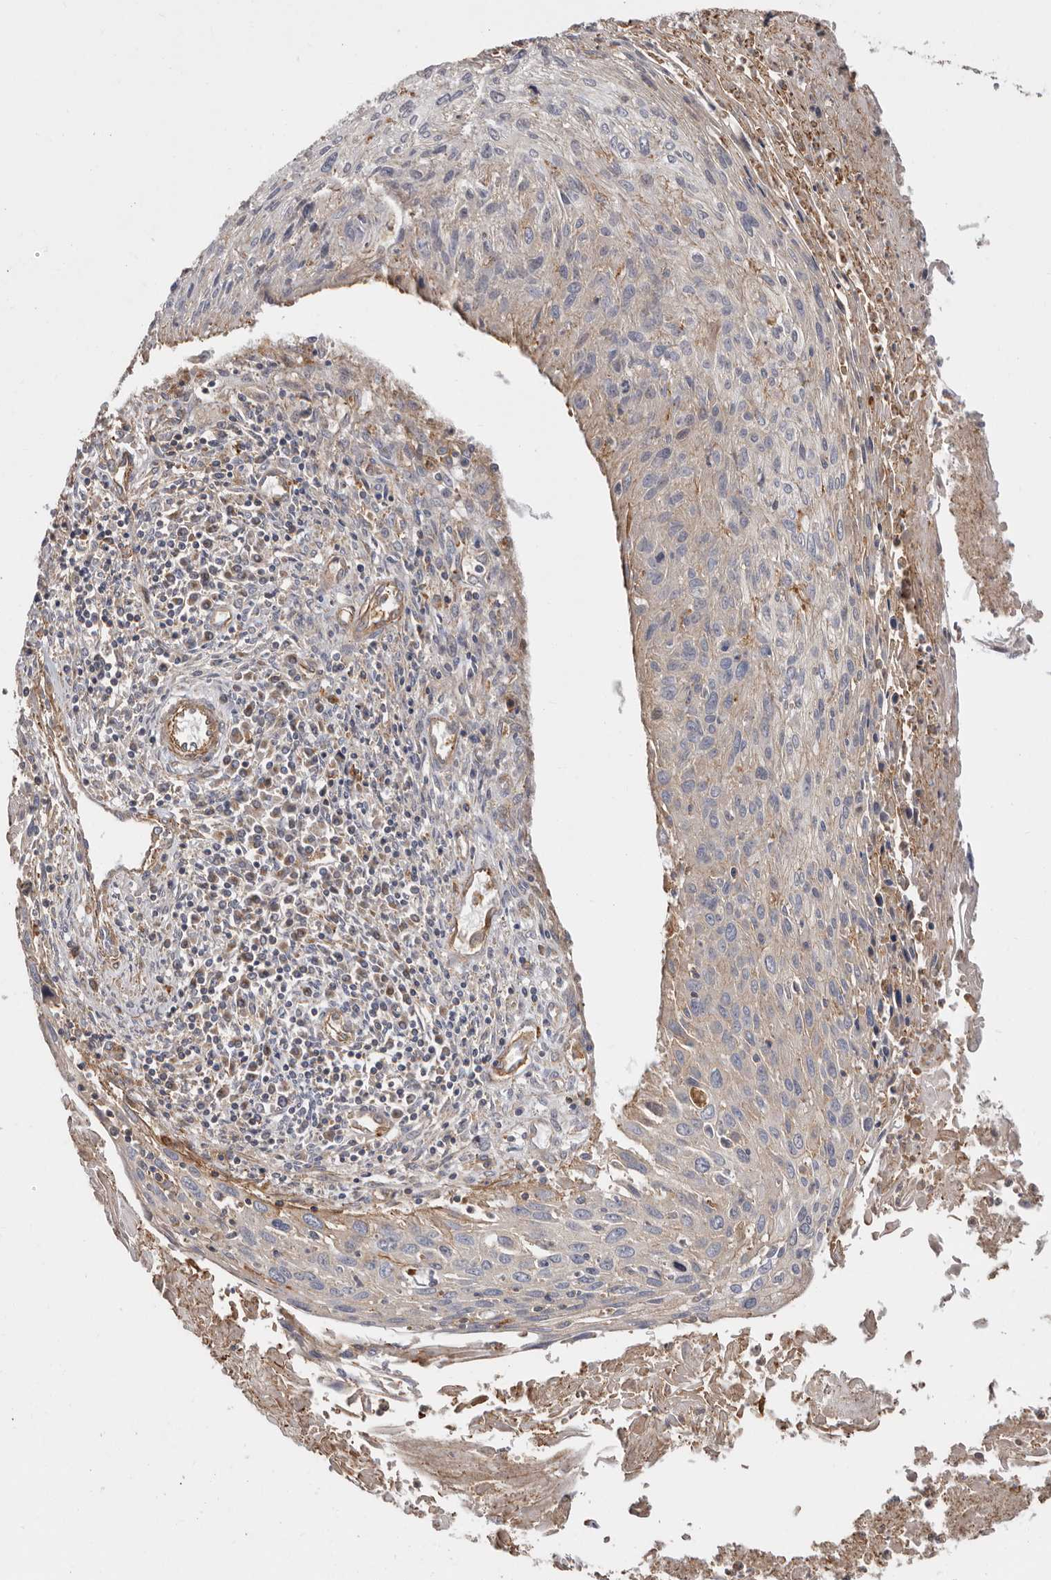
{"staining": {"intensity": "weak", "quantity": "<25%", "location": "cytoplasmic/membranous"}, "tissue": "cervical cancer", "cell_type": "Tumor cells", "image_type": "cancer", "snomed": [{"axis": "morphology", "description": "Squamous cell carcinoma, NOS"}, {"axis": "topography", "description": "Cervix"}], "caption": "Tumor cells show no significant staining in cervical cancer. (Brightfield microscopy of DAB IHC at high magnification).", "gene": "TMC7", "patient": {"sex": "female", "age": 51}}